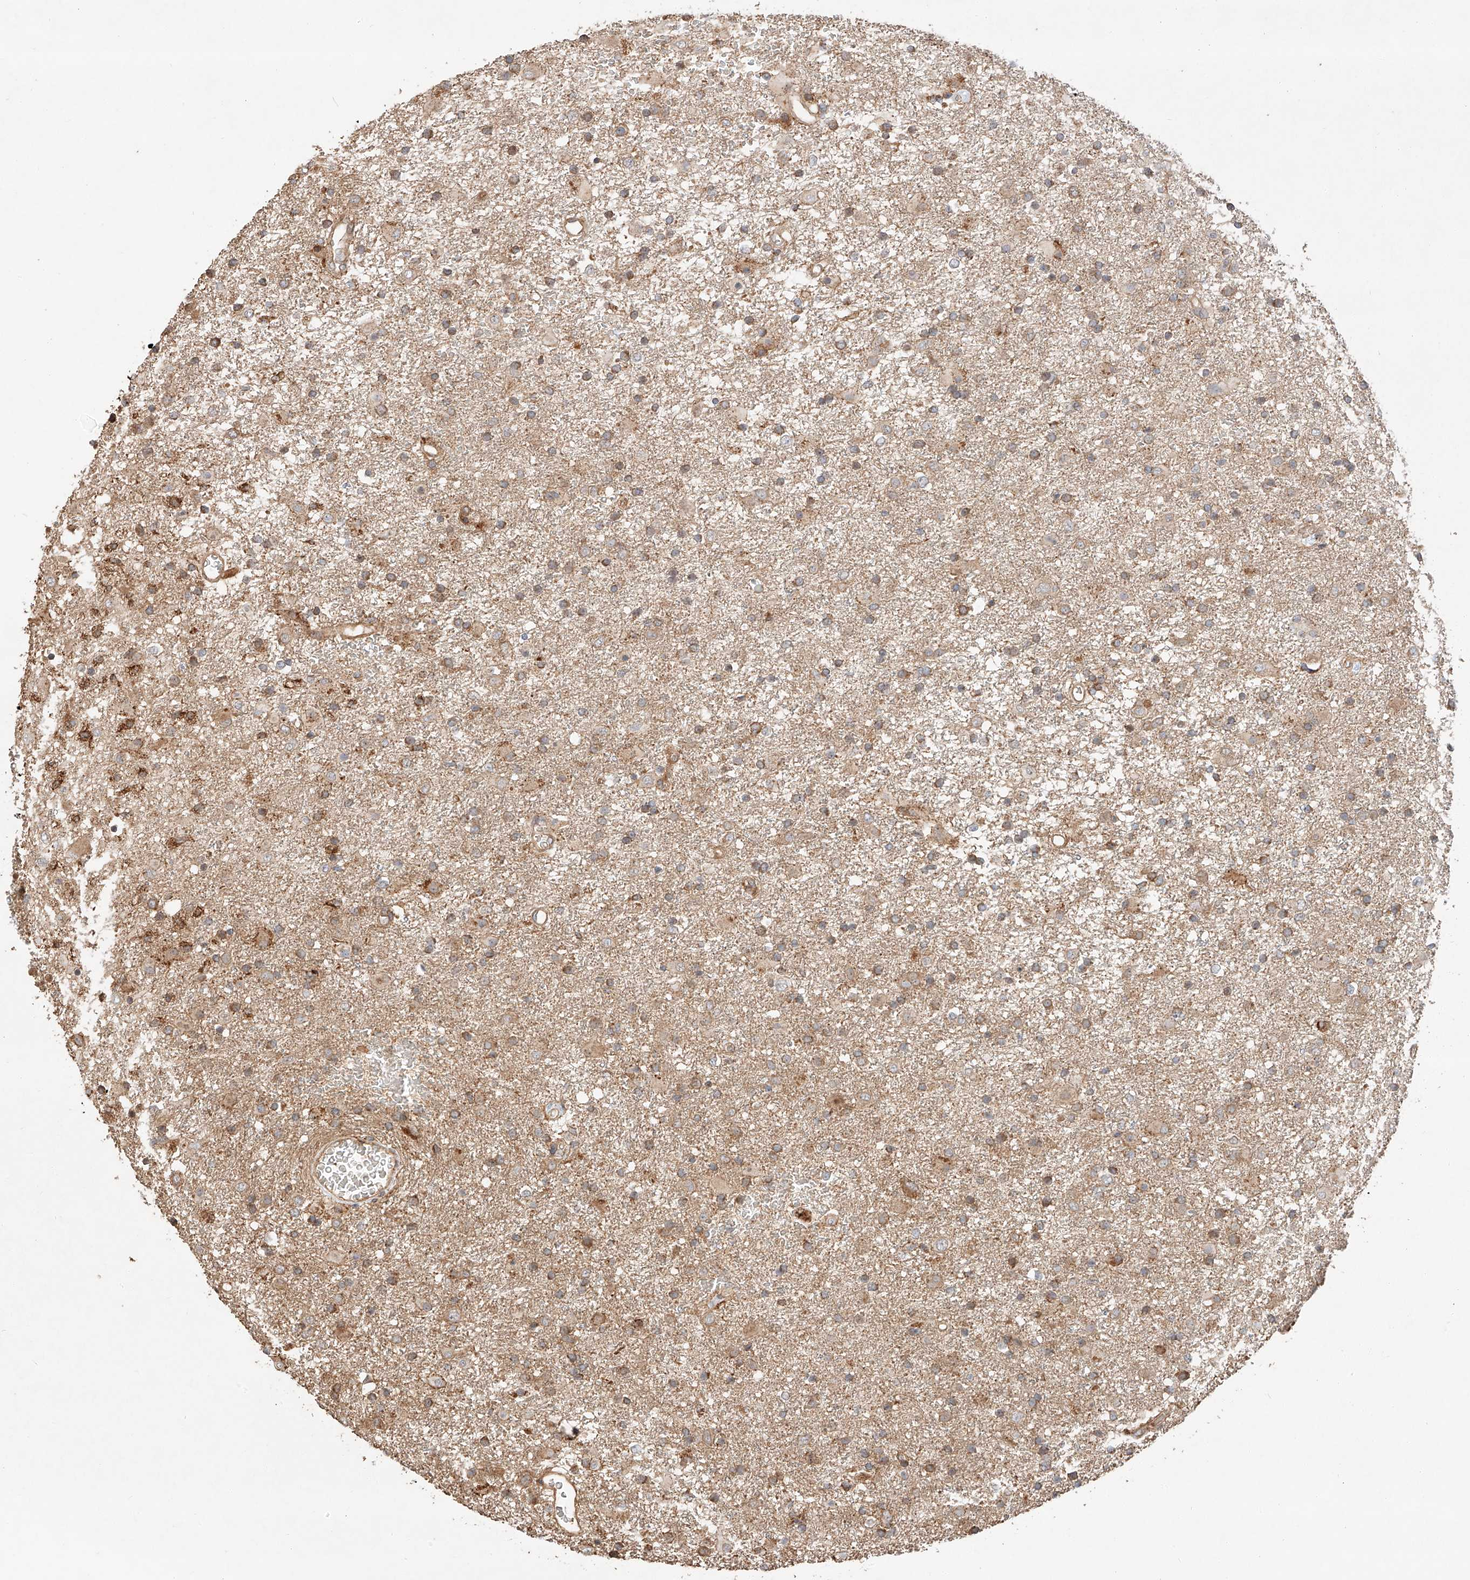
{"staining": {"intensity": "moderate", "quantity": "25%-75%", "location": "cytoplasmic/membranous"}, "tissue": "glioma", "cell_type": "Tumor cells", "image_type": "cancer", "snomed": [{"axis": "morphology", "description": "Glioma, malignant, Low grade"}, {"axis": "topography", "description": "Brain"}], "caption": "Brown immunohistochemical staining in human low-grade glioma (malignant) exhibits moderate cytoplasmic/membranous staining in approximately 25%-75% of tumor cells.", "gene": "ZNF84", "patient": {"sex": "male", "age": 65}}